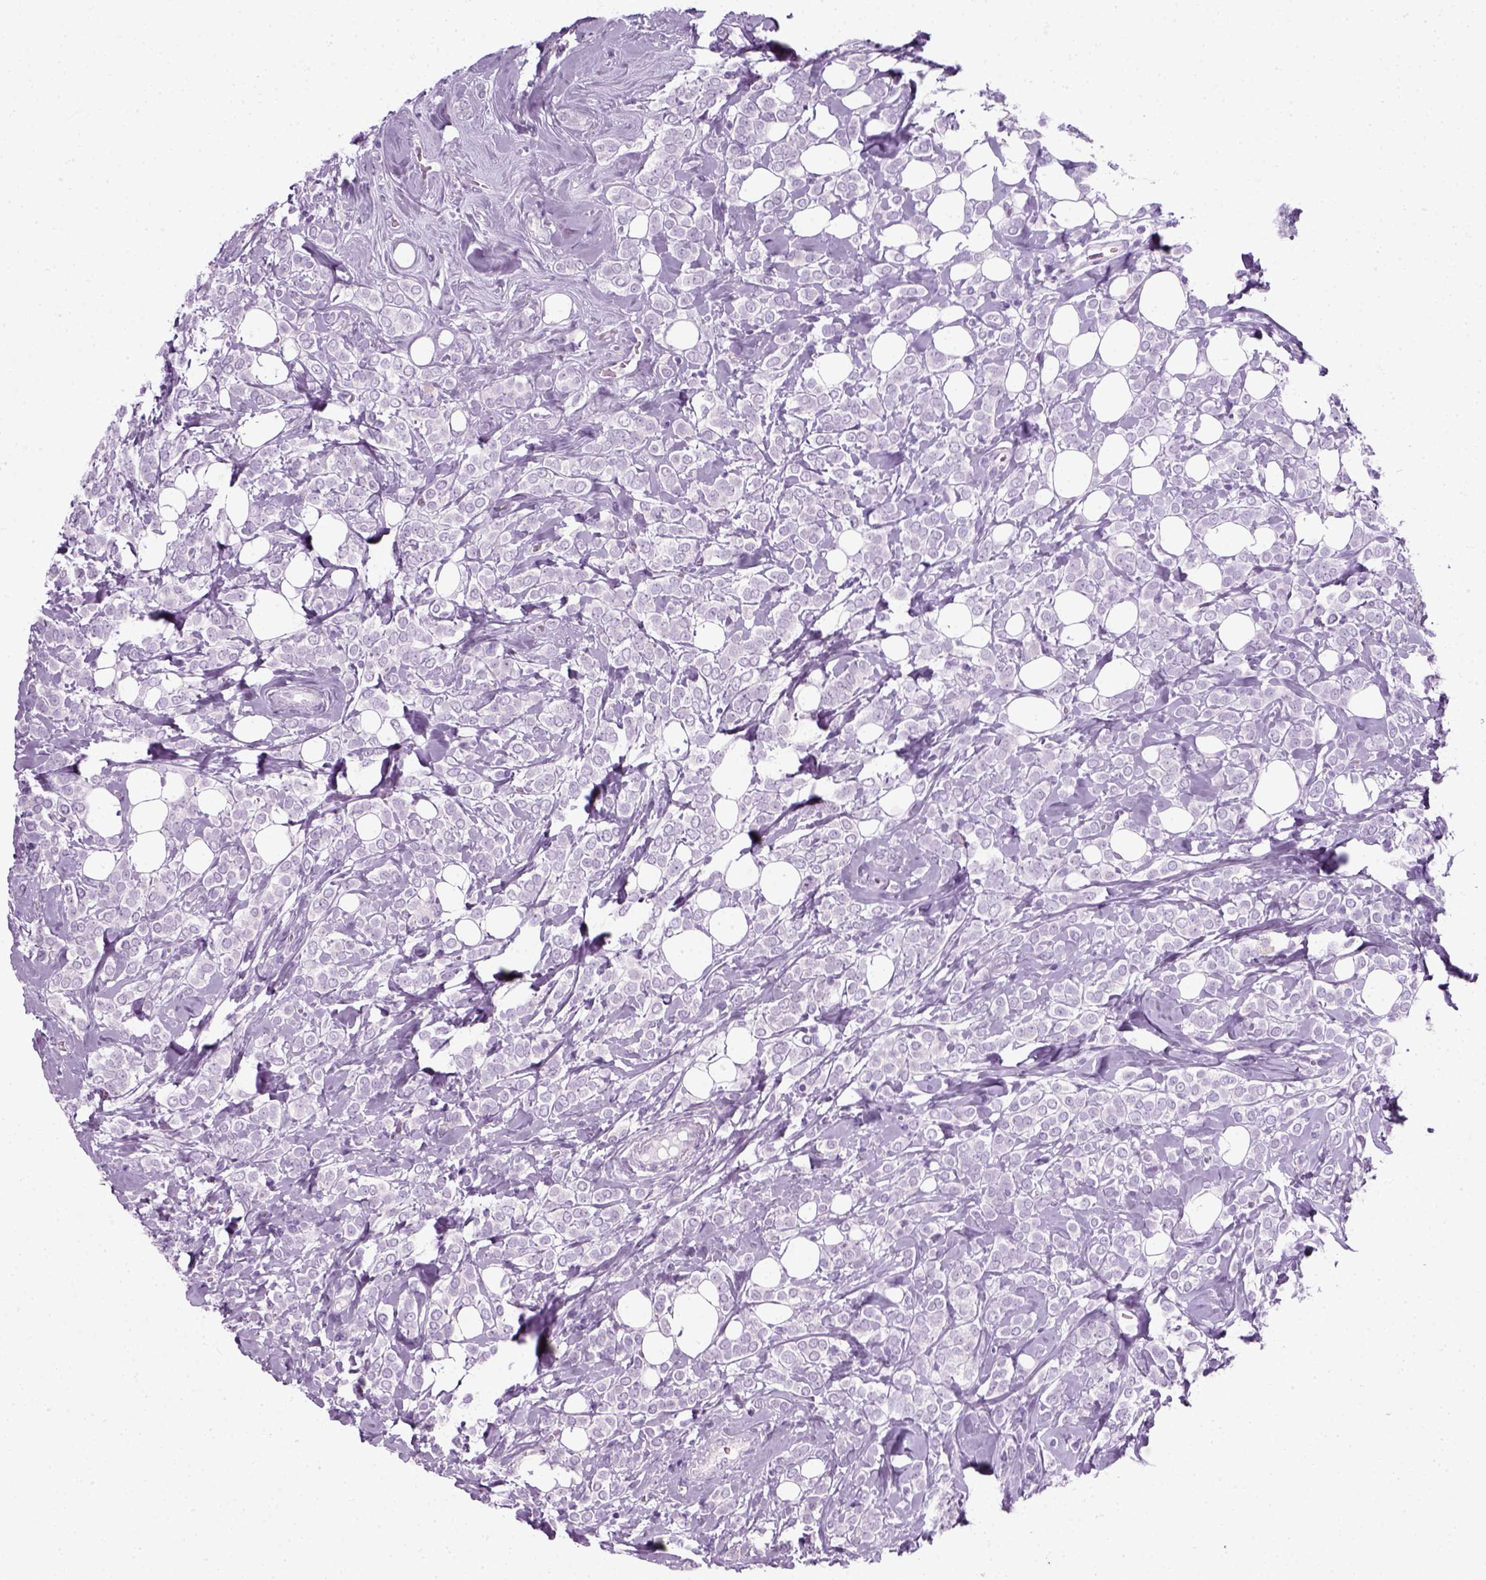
{"staining": {"intensity": "negative", "quantity": "none", "location": "none"}, "tissue": "breast cancer", "cell_type": "Tumor cells", "image_type": "cancer", "snomed": [{"axis": "morphology", "description": "Lobular carcinoma"}, {"axis": "topography", "description": "Breast"}], "caption": "There is no significant positivity in tumor cells of breast lobular carcinoma.", "gene": "SLC12A5", "patient": {"sex": "female", "age": 49}}